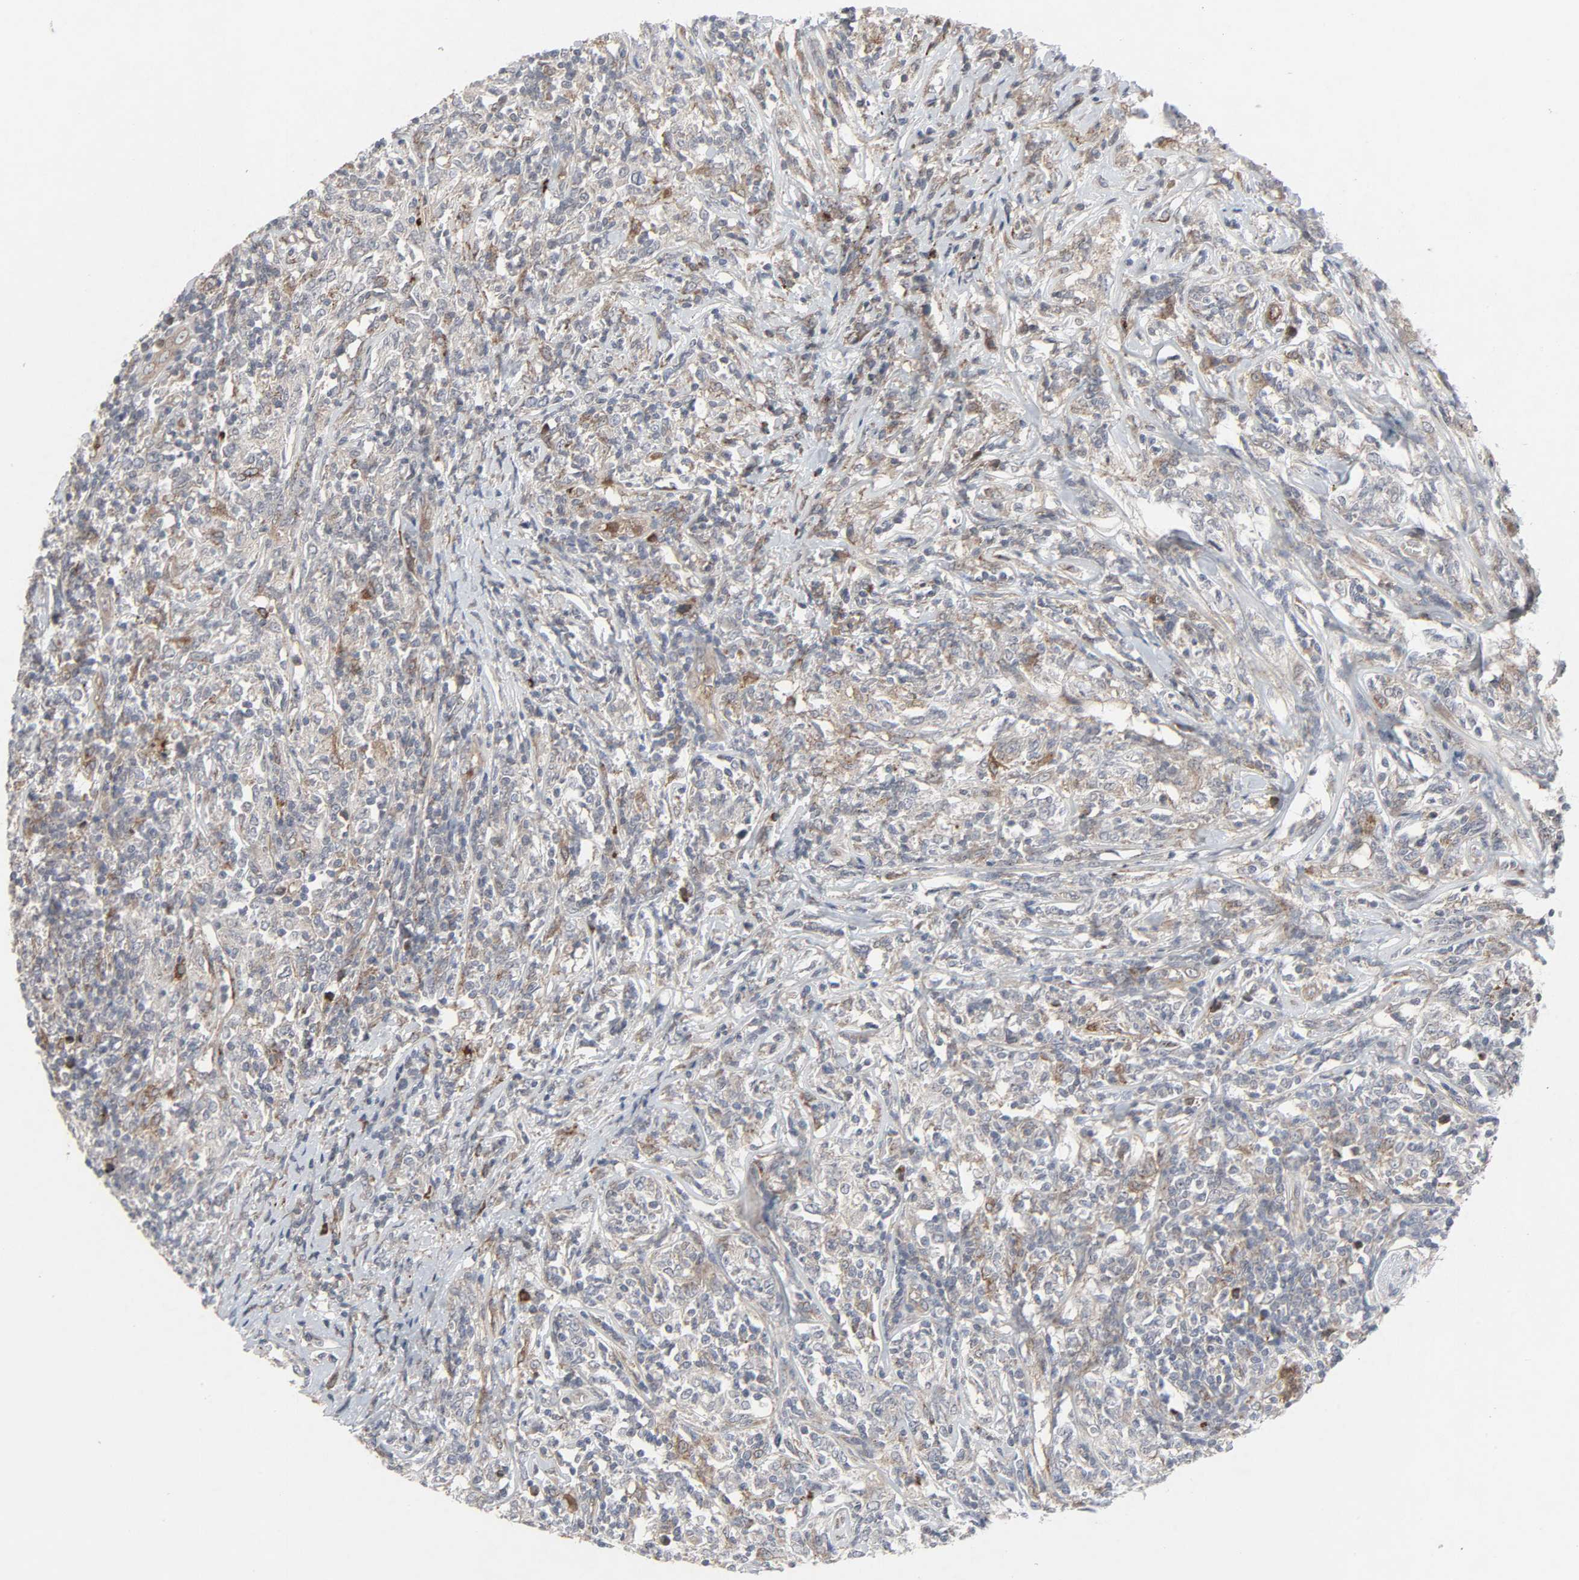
{"staining": {"intensity": "weak", "quantity": "25%-75%", "location": "cytoplasmic/membranous"}, "tissue": "lymphoma", "cell_type": "Tumor cells", "image_type": "cancer", "snomed": [{"axis": "morphology", "description": "Malignant lymphoma, non-Hodgkin's type, High grade"}, {"axis": "topography", "description": "Lymph node"}], "caption": "The immunohistochemical stain highlights weak cytoplasmic/membranous expression in tumor cells of lymphoma tissue.", "gene": "ADCY4", "patient": {"sex": "female", "age": 84}}